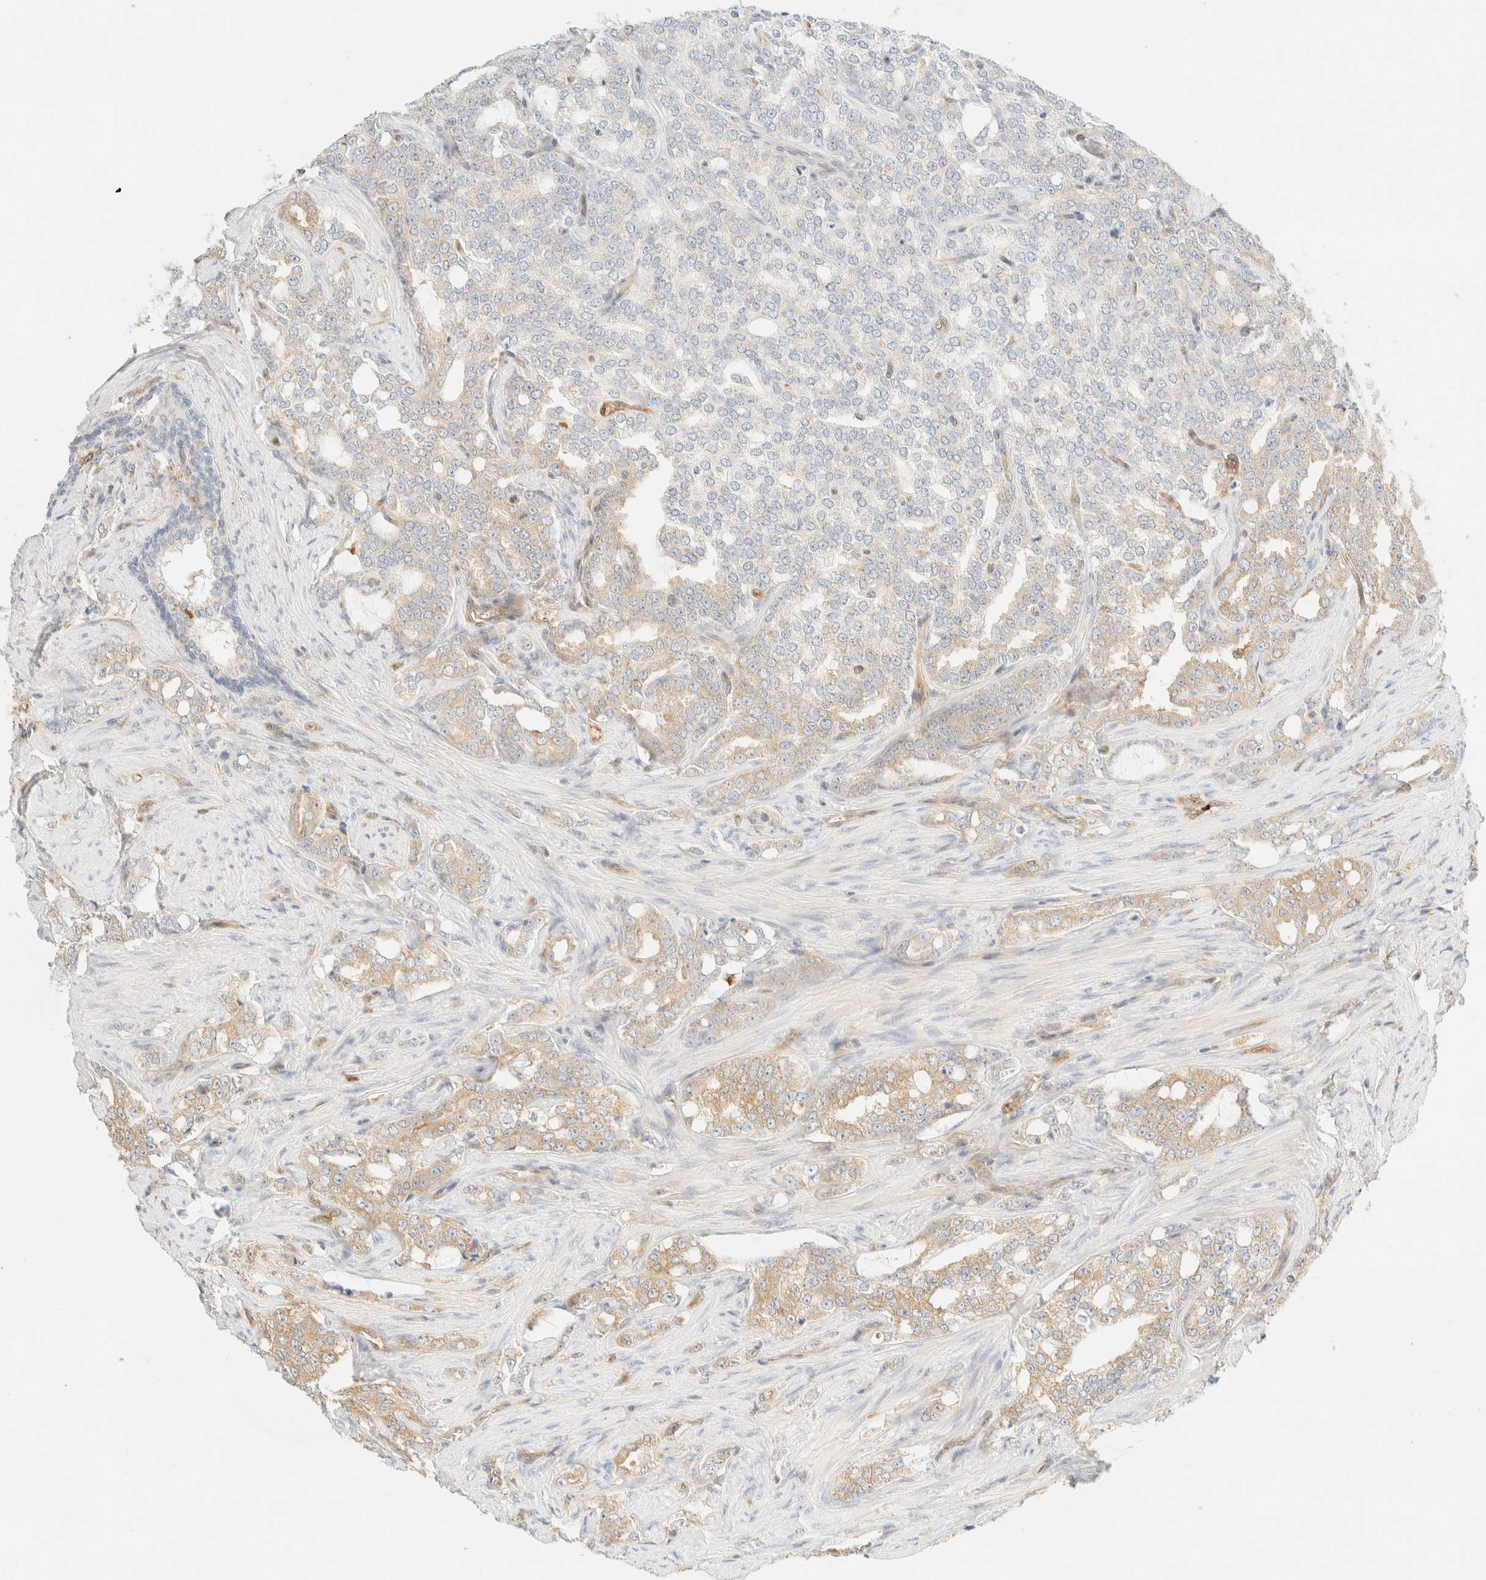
{"staining": {"intensity": "weak", "quantity": "<25%", "location": "cytoplasmic/membranous"}, "tissue": "prostate cancer", "cell_type": "Tumor cells", "image_type": "cancer", "snomed": [{"axis": "morphology", "description": "Adenocarcinoma, High grade"}, {"axis": "topography", "description": "Prostate"}], "caption": "Tumor cells show no significant positivity in high-grade adenocarcinoma (prostate). Nuclei are stained in blue.", "gene": "FHOD1", "patient": {"sex": "male", "age": 64}}